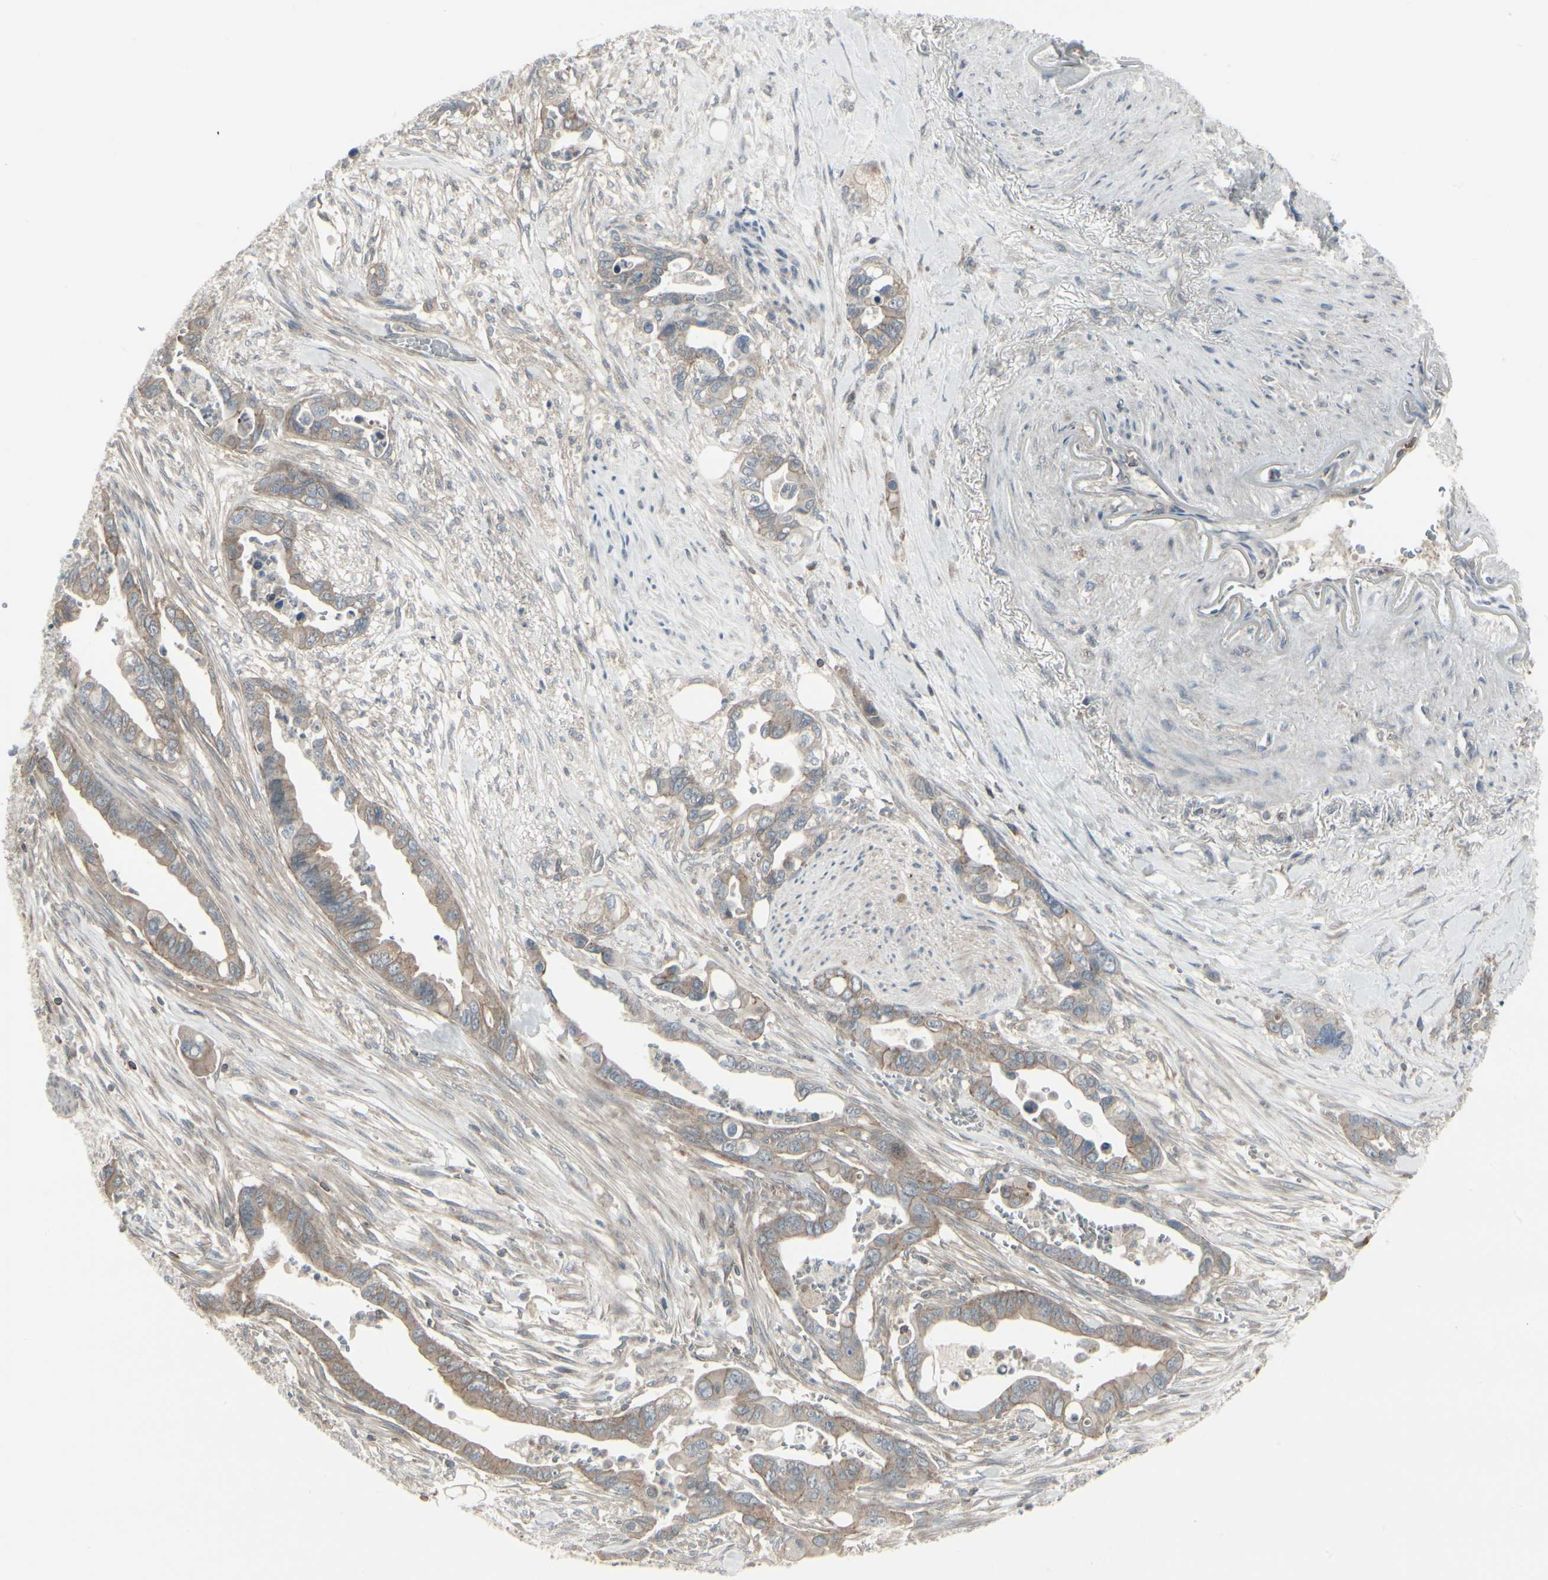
{"staining": {"intensity": "moderate", "quantity": ">75%", "location": "cytoplasmic/membranous"}, "tissue": "pancreatic cancer", "cell_type": "Tumor cells", "image_type": "cancer", "snomed": [{"axis": "morphology", "description": "Adenocarcinoma, NOS"}, {"axis": "topography", "description": "Pancreas"}], "caption": "An image of pancreatic adenocarcinoma stained for a protein exhibits moderate cytoplasmic/membranous brown staining in tumor cells. (DAB (3,3'-diaminobenzidine) IHC with brightfield microscopy, high magnification).", "gene": "EPS15", "patient": {"sex": "male", "age": 70}}